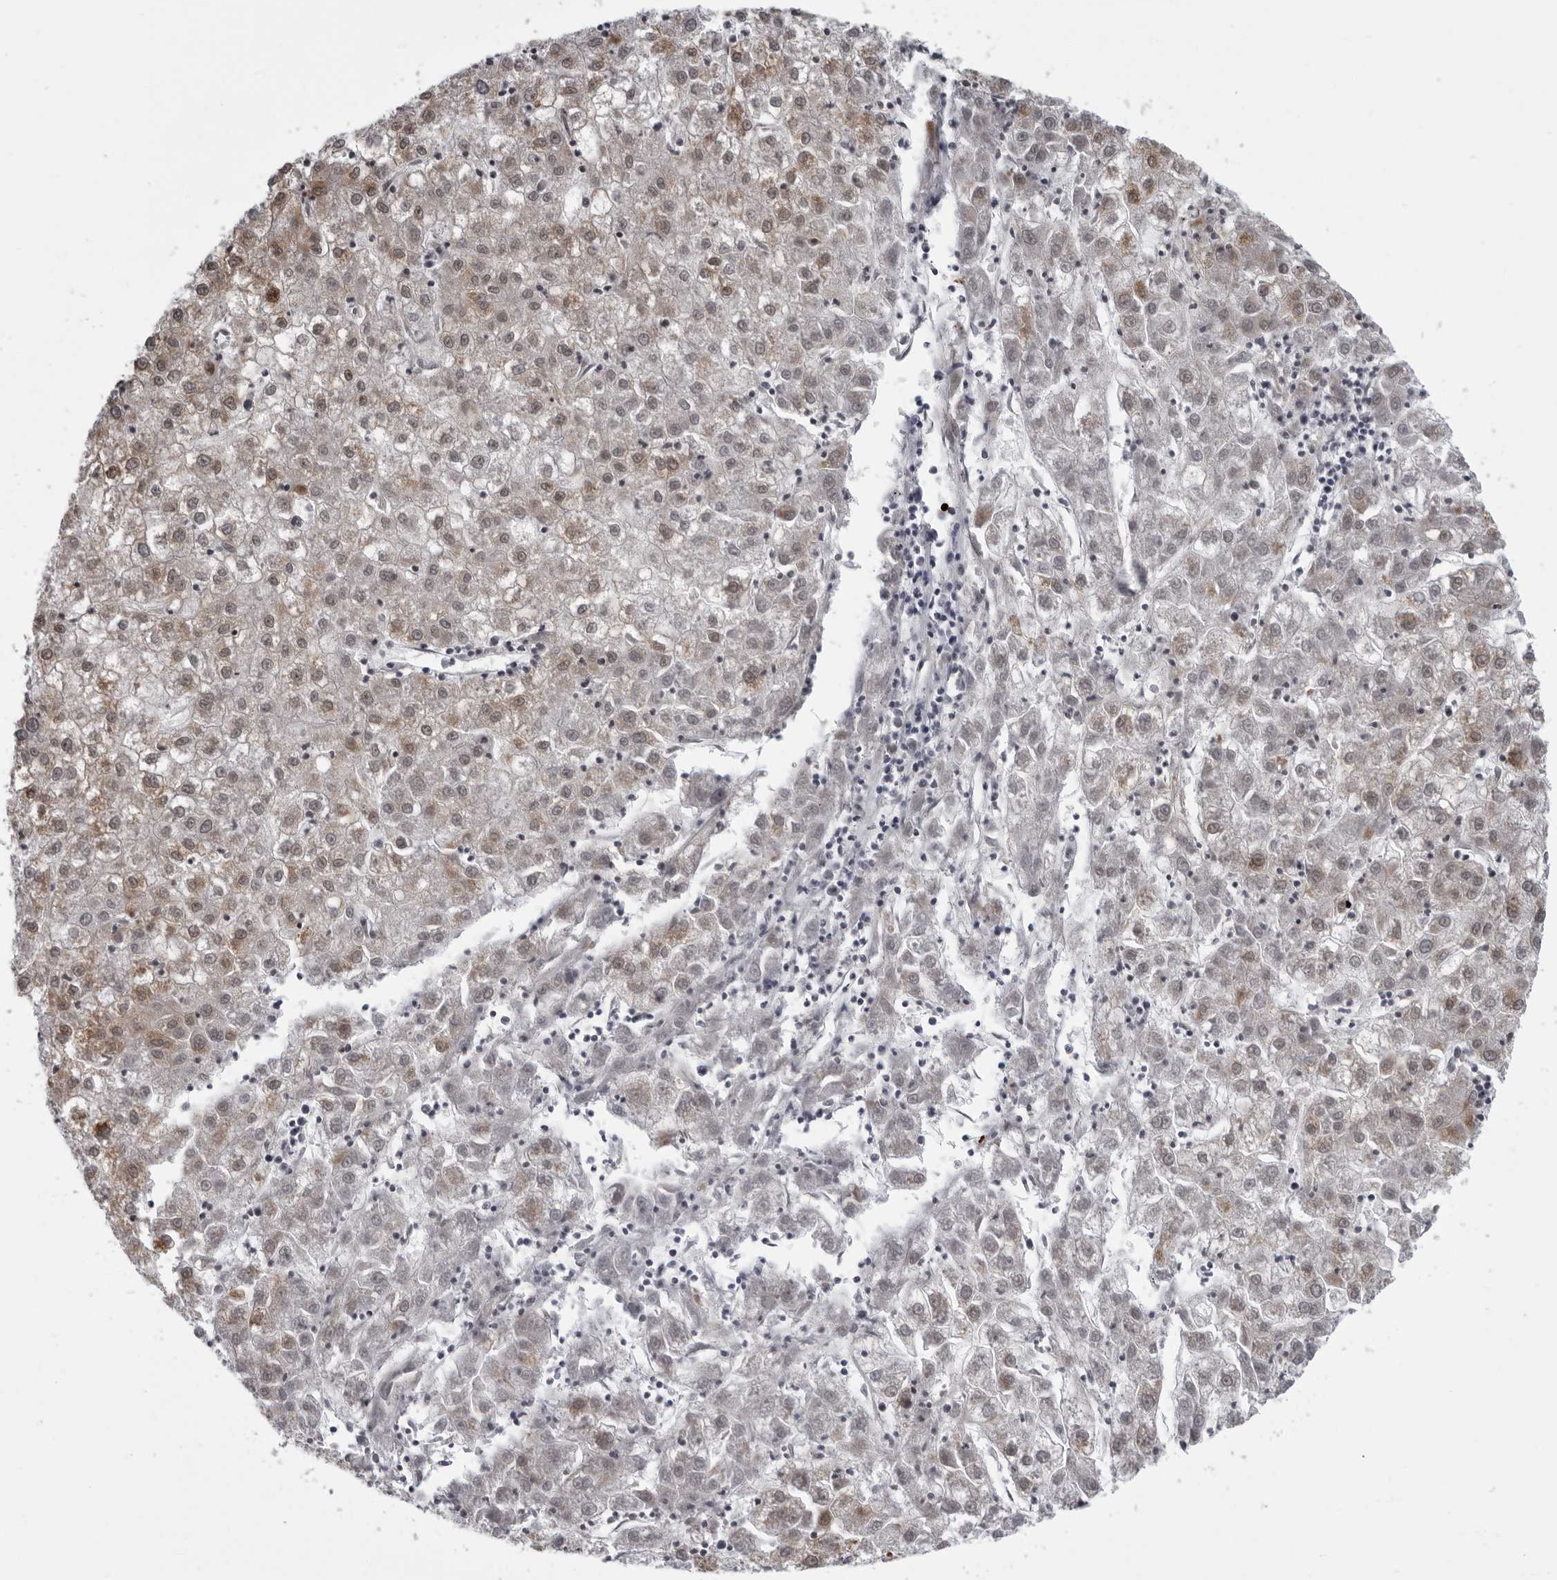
{"staining": {"intensity": "weak", "quantity": "25%-75%", "location": "nuclear"}, "tissue": "liver cancer", "cell_type": "Tumor cells", "image_type": "cancer", "snomed": [{"axis": "morphology", "description": "Carcinoma, Hepatocellular, NOS"}, {"axis": "topography", "description": "Liver"}], "caption": "High-magnification brightfield microscopy of liver cancer (hepatocellular carcinoma) stained with DAB (3,3'-diaminobenzidine) (brown) and counterstained with hematoxylin (blue). tumor cells exhibit weak nuclear expression is appreciated in about25%-75% of cells.", "gene": "MAPK12", "patient": {"sex": "male", "age": 72}}